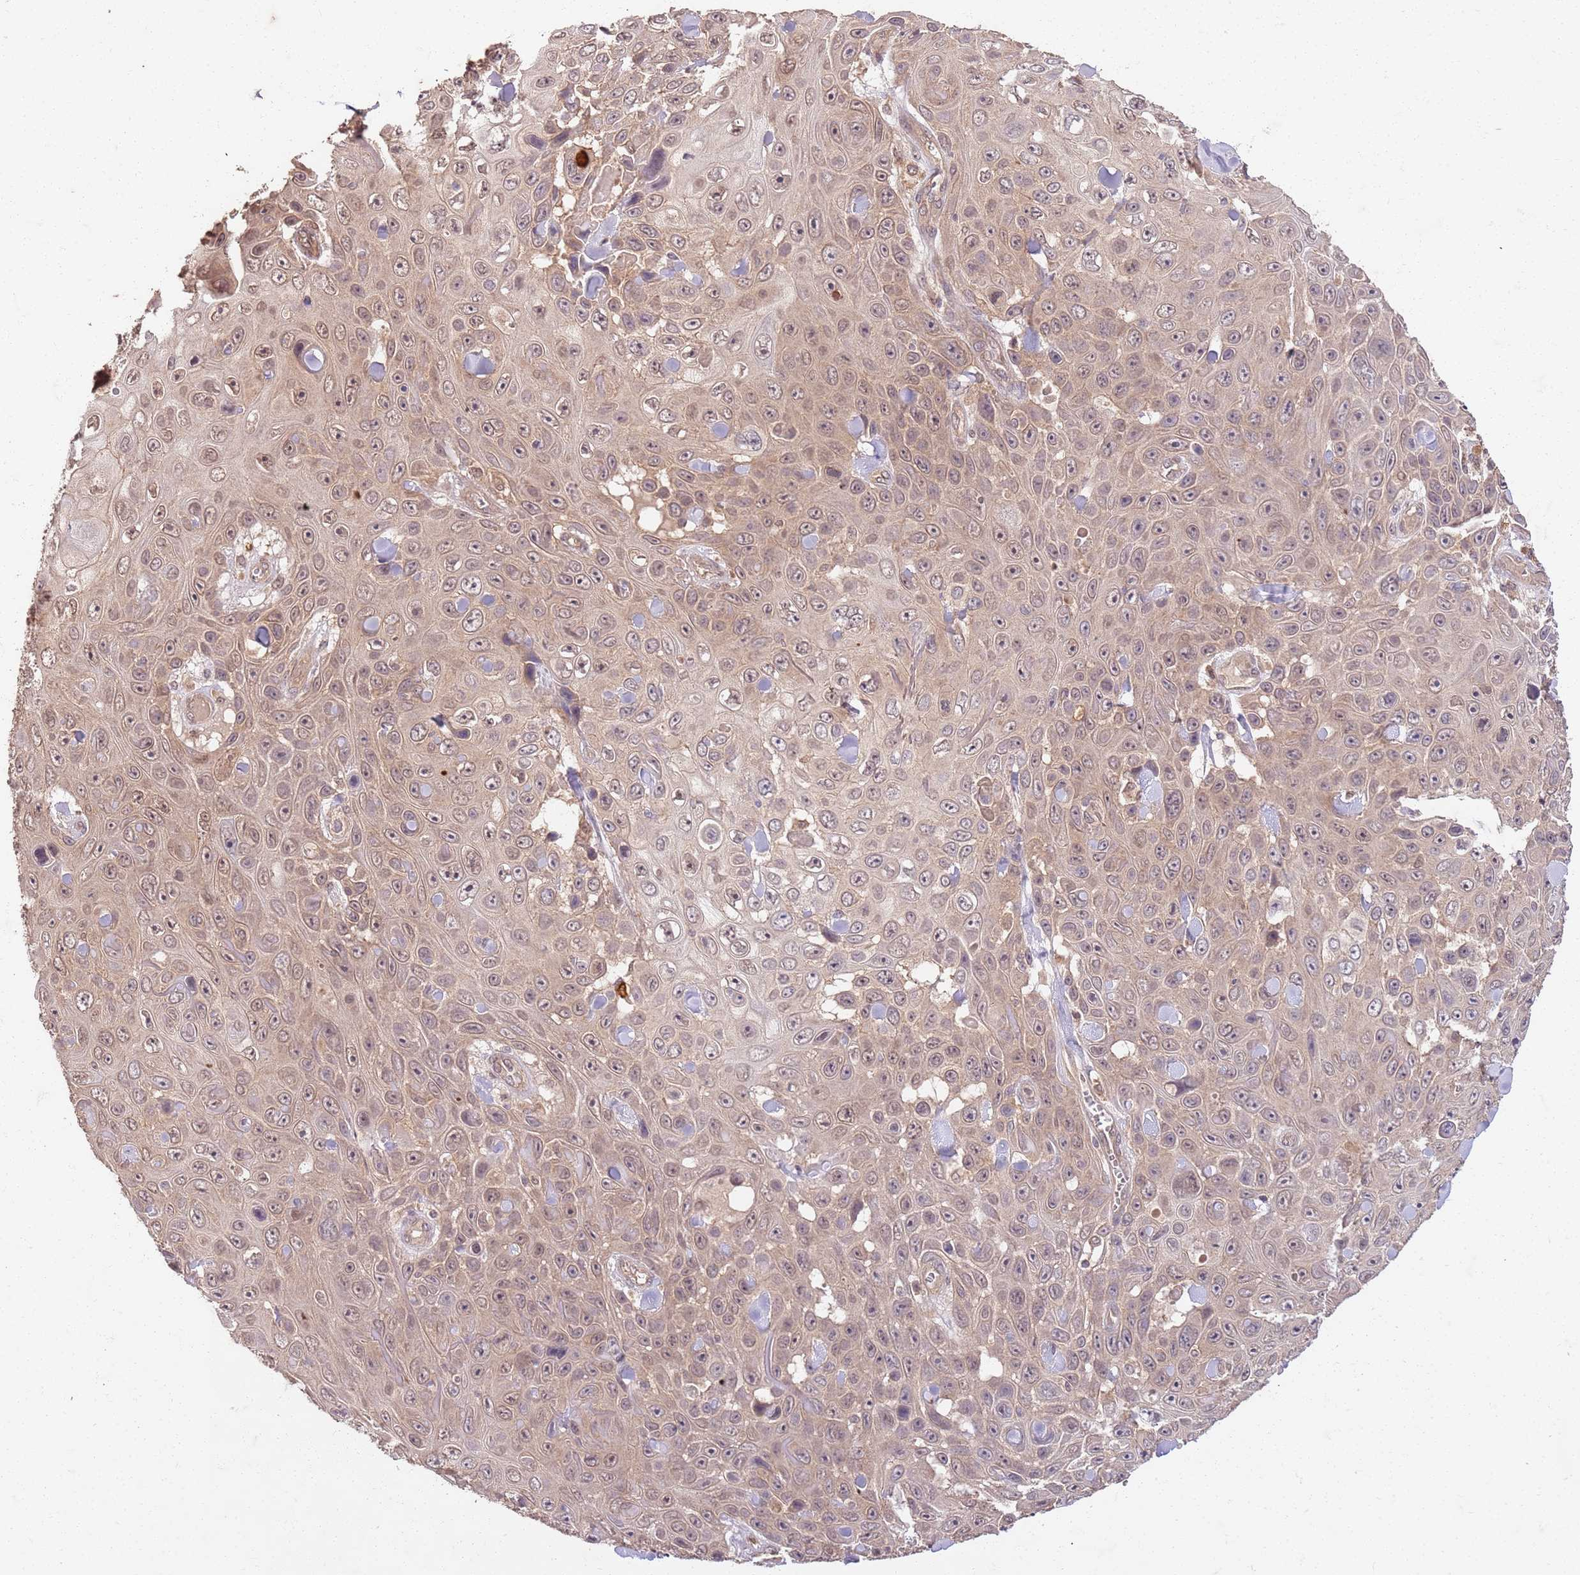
{"staining": {"intensity": "weak", "quantity": "25%-75%", "location": "cytoplasmic/membranous,nuclear"}, "tissue": "skin cancer", "cell_type": "Tumor cells", "image_type": "cancer", "snomed": [{"axis": "morphology", "description": "Squamous cell carcinoma, NOS"}, {"axis": "topography", "description": "Skin"}], "caption": "The image exhibits staining of squamous cell carcinoma (skin), revealing weak cytoplasmic/membranous and nuclear protein positivity (brown color) within tumor cells.", "gene": "UBE3A", "patient": {"sex": "male", "age": 82}}